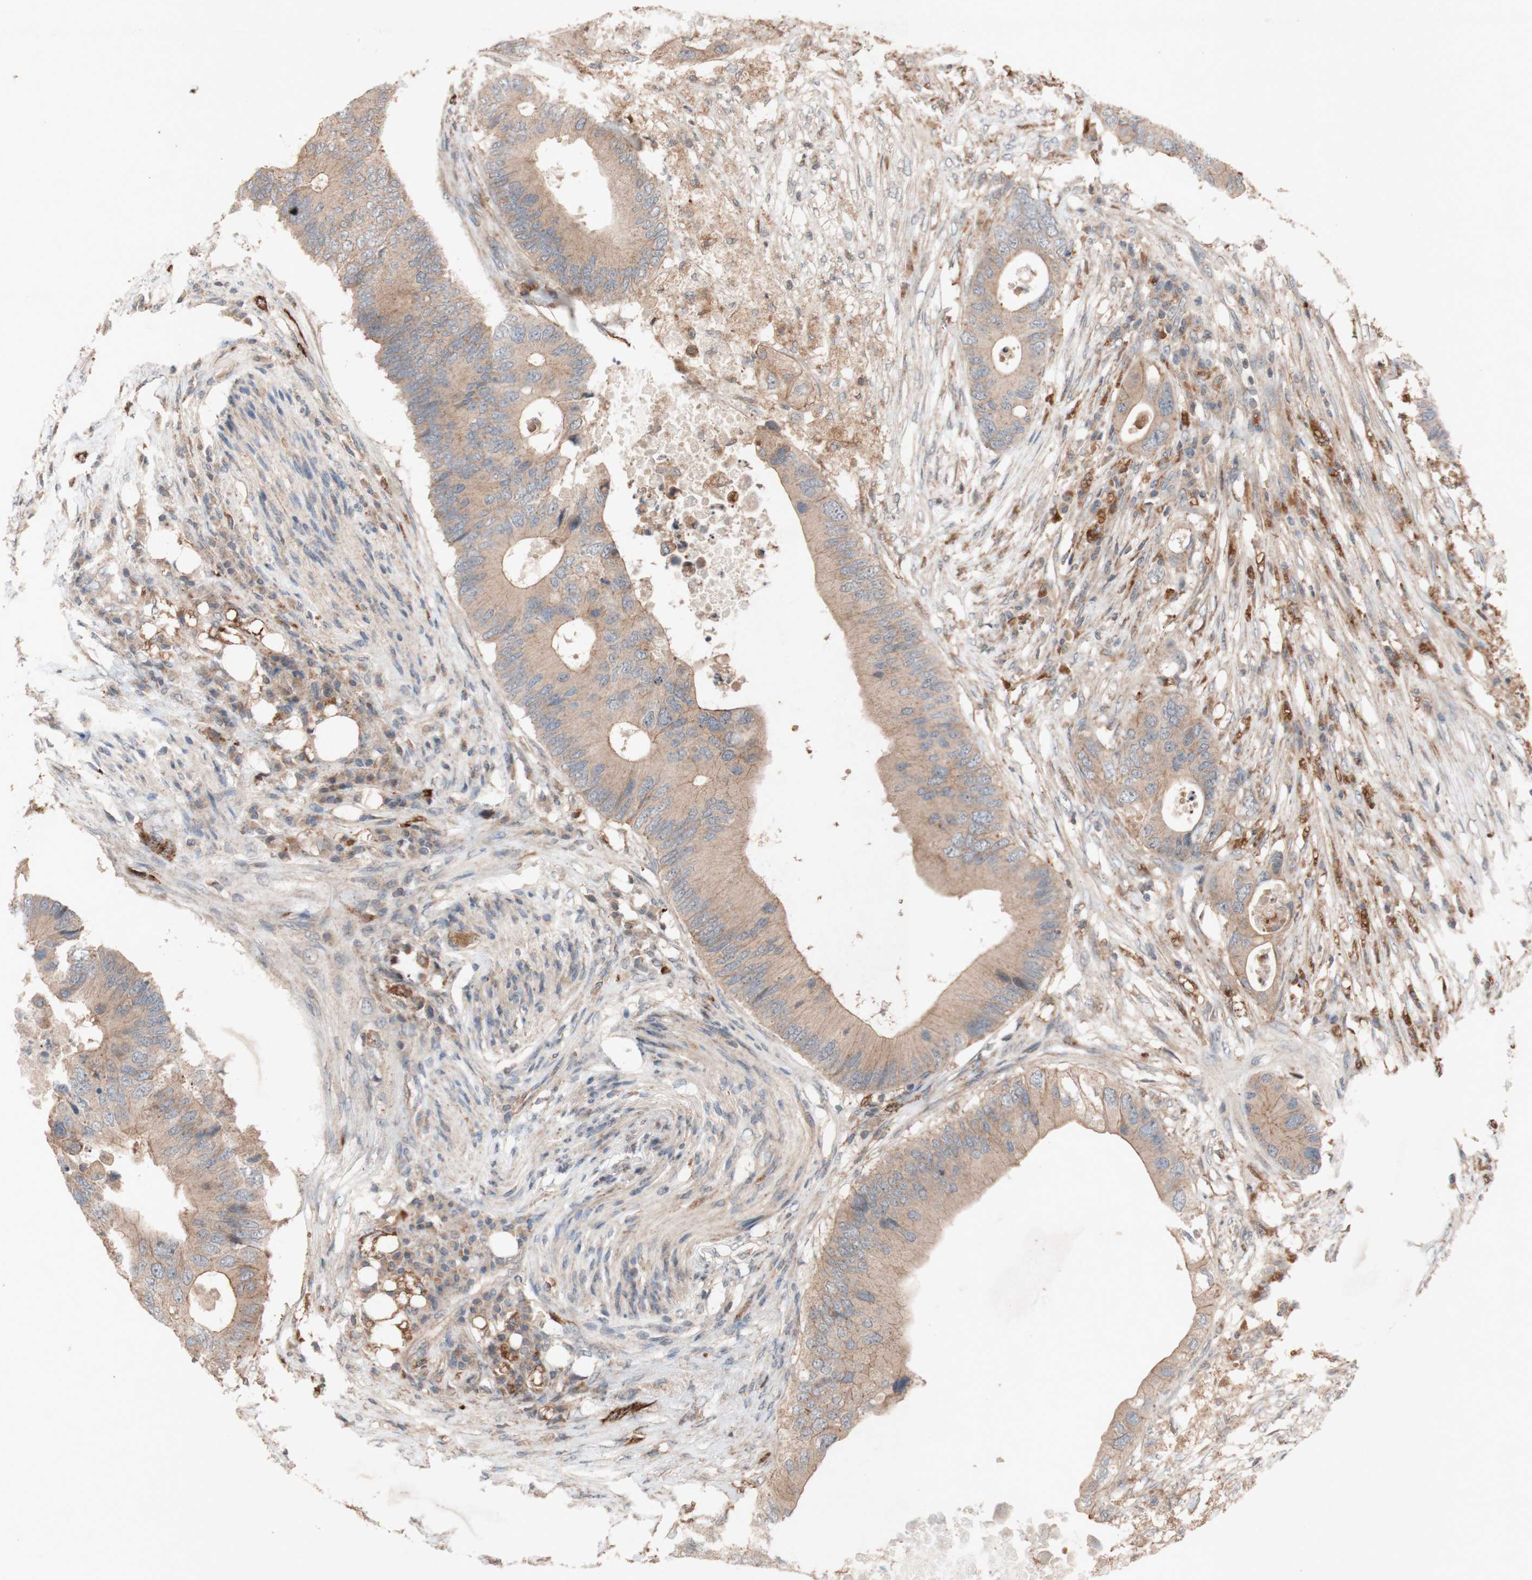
{"staining": {"intensity": "weak", "quantity": ">75%", "location": "cytoplasmic/membranous"}, "tissue": "colorectal cancer", "cell_type": "Tumor cells", "image_type": "cancer", "snomed": [{"axis": "morphology", "description": "Adenocarcinoma, NOS"}, {"axis": "topography", "description": "Colon"}], "caption": "A histopathology image of human colorectal cancer stained for a protein exhibits weak cytoplasmic/membranous brown staining in tumor cells.", "gene": "ATP6V1F", "patient": {"sex": "male", "age": 71}}